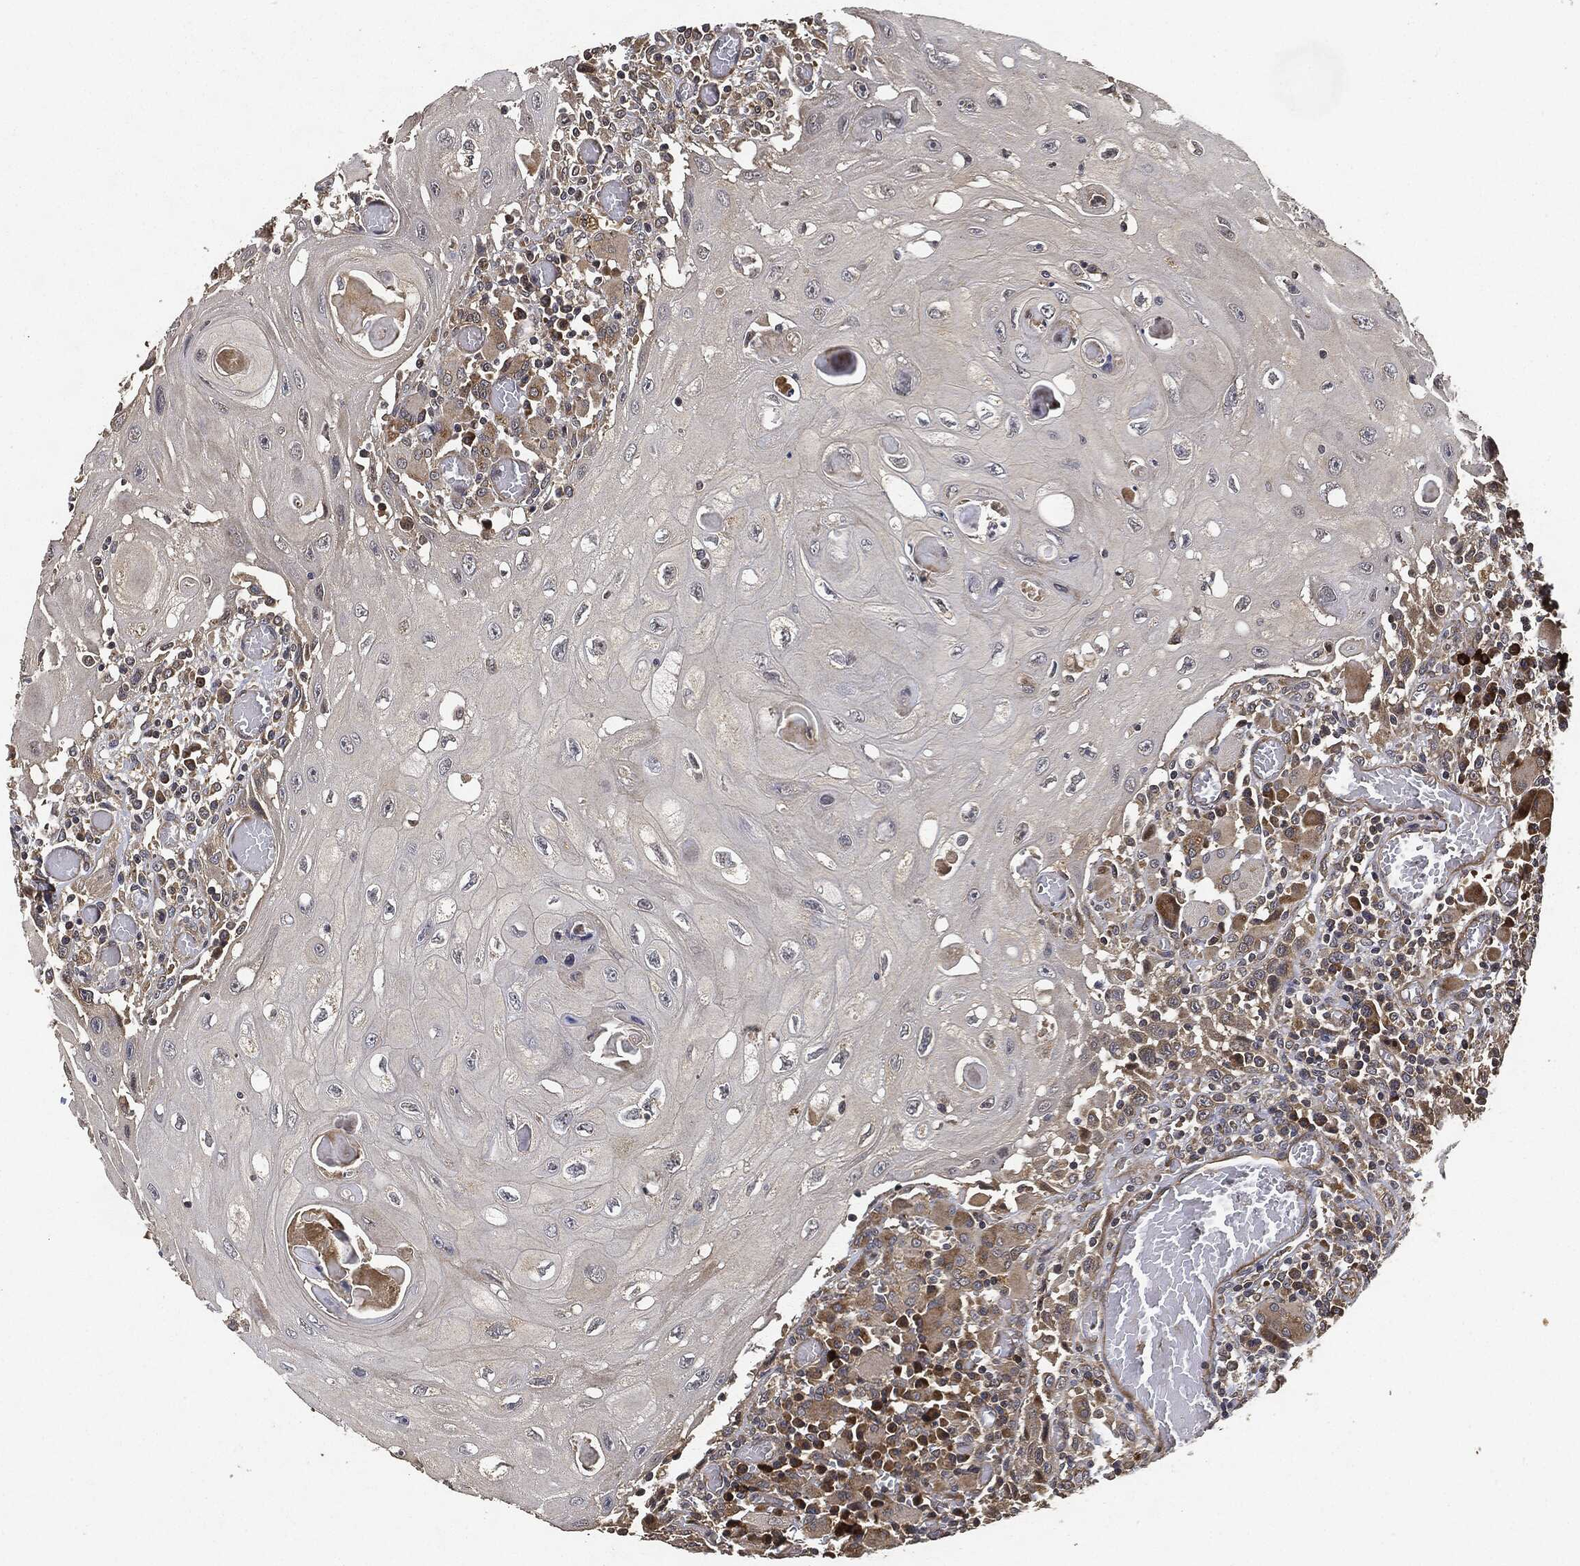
{"staining": {"intensity": "weak", "quantity": "<25%", "location": "cytoplasmic/membranous"}, "tissue": "head and neck cancer", "cell_type": "Tumor cells", "image_type": "cancer", "snomed": [{"axis": "morphology", "description": "Normal tissue, NOS"}, {"axis": "morphology", "description": "Squamous cell carcinoma, NOS"}, {"axis": "topography", "description": "Oral tissue"}, {"axis": "topography", "description": "Head-Neck"}], "caption": "DAB (3,3'-diaminobenzidine) immunohistochemical staining of human squamous cell carcinoma (head and neck) shows no significant positivity in tumor cells.", "gene": "MLST8", "patient": {"sex": "male", "age": 71}}